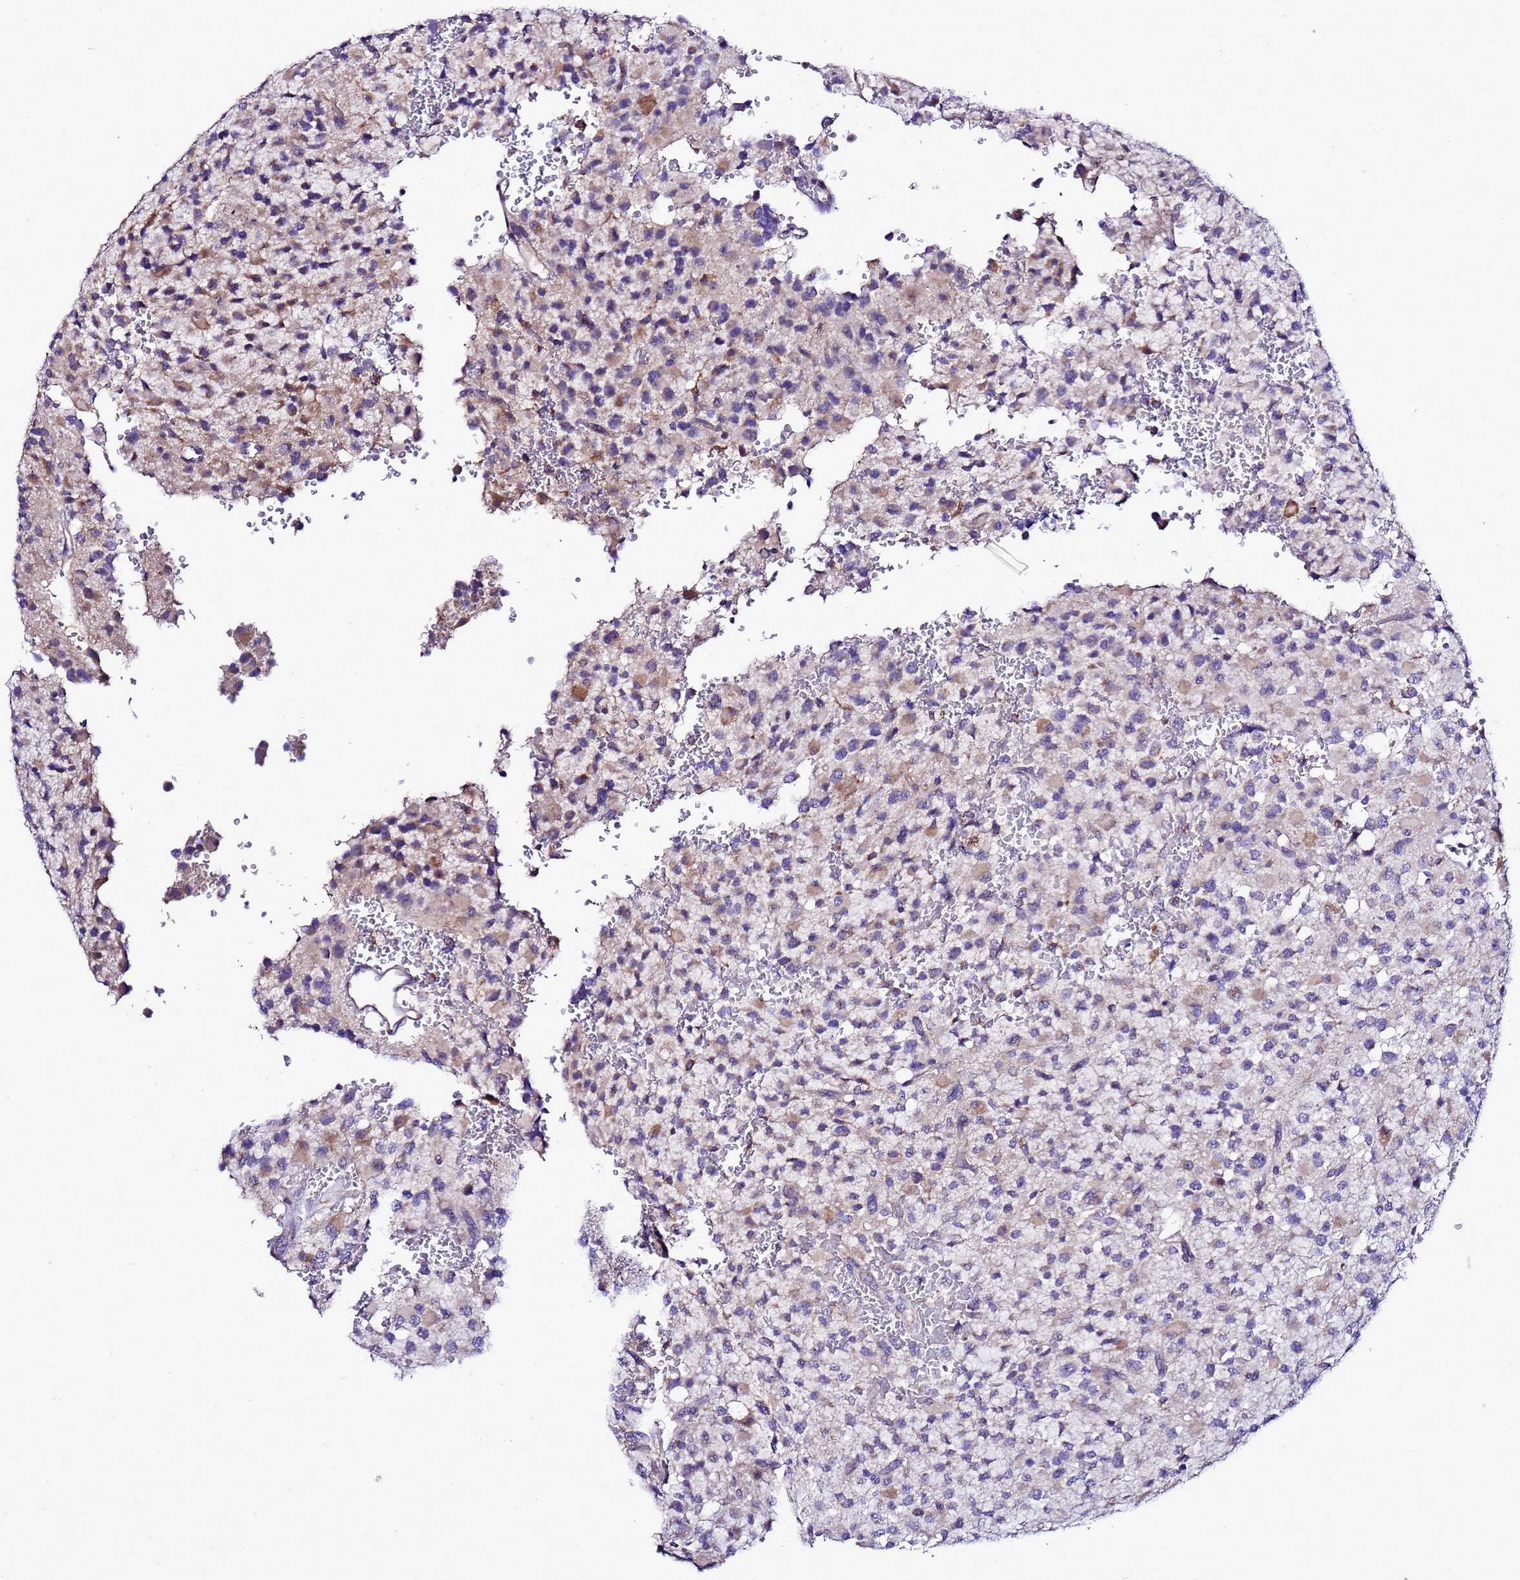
{"staining": {"intensity": "weak", "quantity": "<25%", "location": "cytoplasmic/membranous"}, "tissue": "glioma", "cell_type": "Tumor cells", "image_type": "cancer", "snomed": [{"axis": "morphology", "description": "Glioma, malignant, High grade"}, {"axis": "topography", "description": "Brain"}], "caption": "The micrograph shows no significant positivity in tumor cells of glioma.", "gene": "DPH6", "patient": {"sex": "male", "age": 34}}